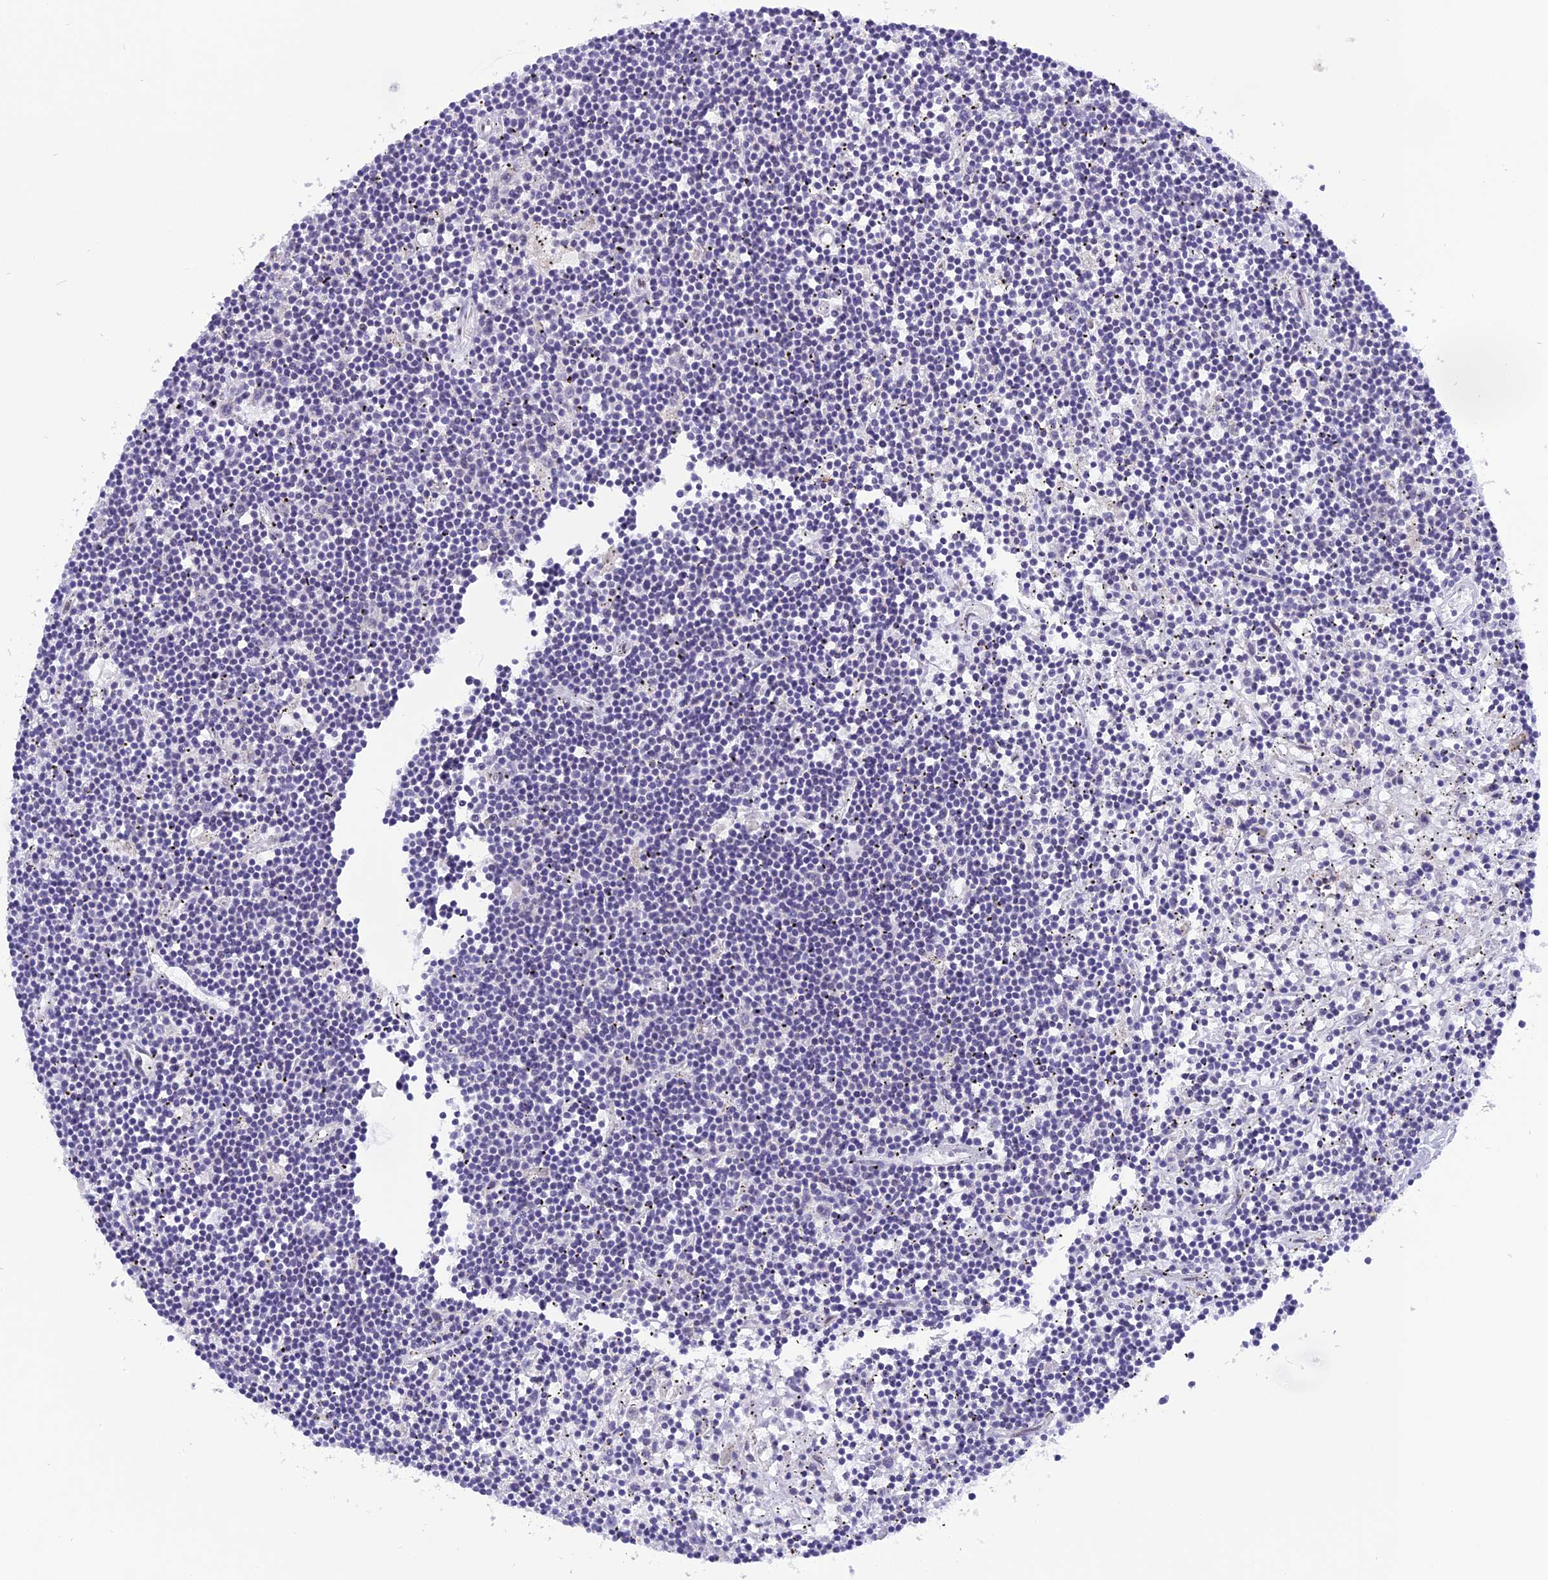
{"staining": {"intensity": "negative", "quantity": "none", "location": "none"}, "tissue": "lymphoma", "cell_type": "Tumor cells", "image_type": "cancer", "snomed": [{"axis": "morphology", "description": "Malignant lymphoma, non-Hodgkin's type, Low grade"}, {"axis": "topography", "description": "Spleen"}], "caption": "IHC histopathology image of neoplastic tissue: human lymphoma stained with DAB (3,3'-diaminobenzidine) exhibits no significant protein positivity in tumor cells.", "gene": "IRF2BP1", "patient": {"sex": "male", "age": 76}}